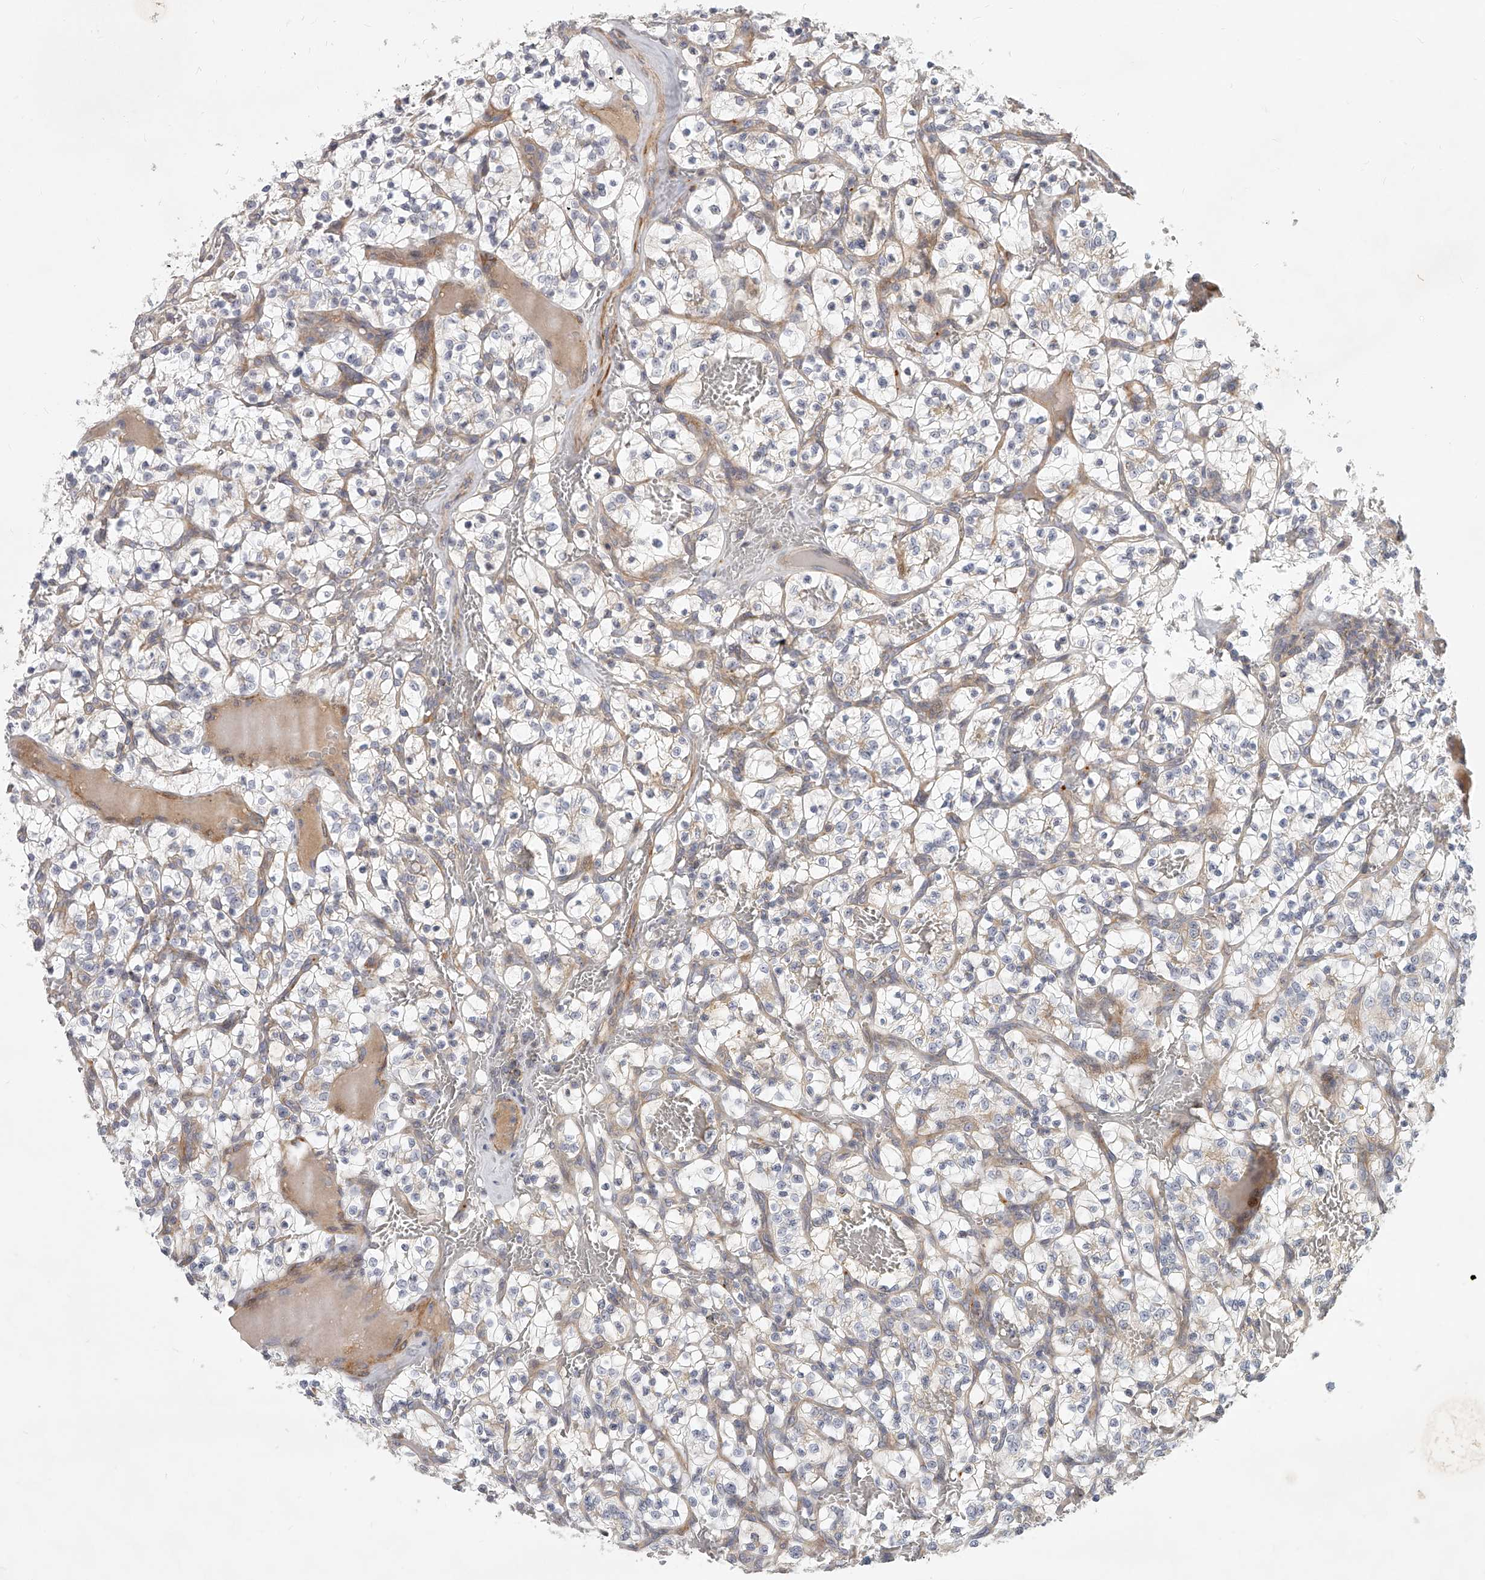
{"staining": {"intensity": "negative", "quantity": "none", "location": "none"}, "tissue": "renal cancer", "cell_type": "Tumor cells", "image_type": "cancer", "snomed": [{"axis": "morphology", "description": "Adenocarcinoma, NOS"}, {"axis": "topography", "description": "Kidney"}], "caption": "This histopathology image is of renal cancer stained with immunohistochemistry (IHC) to label a protein in brown with the nuclei are counter-stained blue. There is no expression in tumor cells.", "gene": "SLC37A1", "patient": {"sex": "female", "age": 57}}